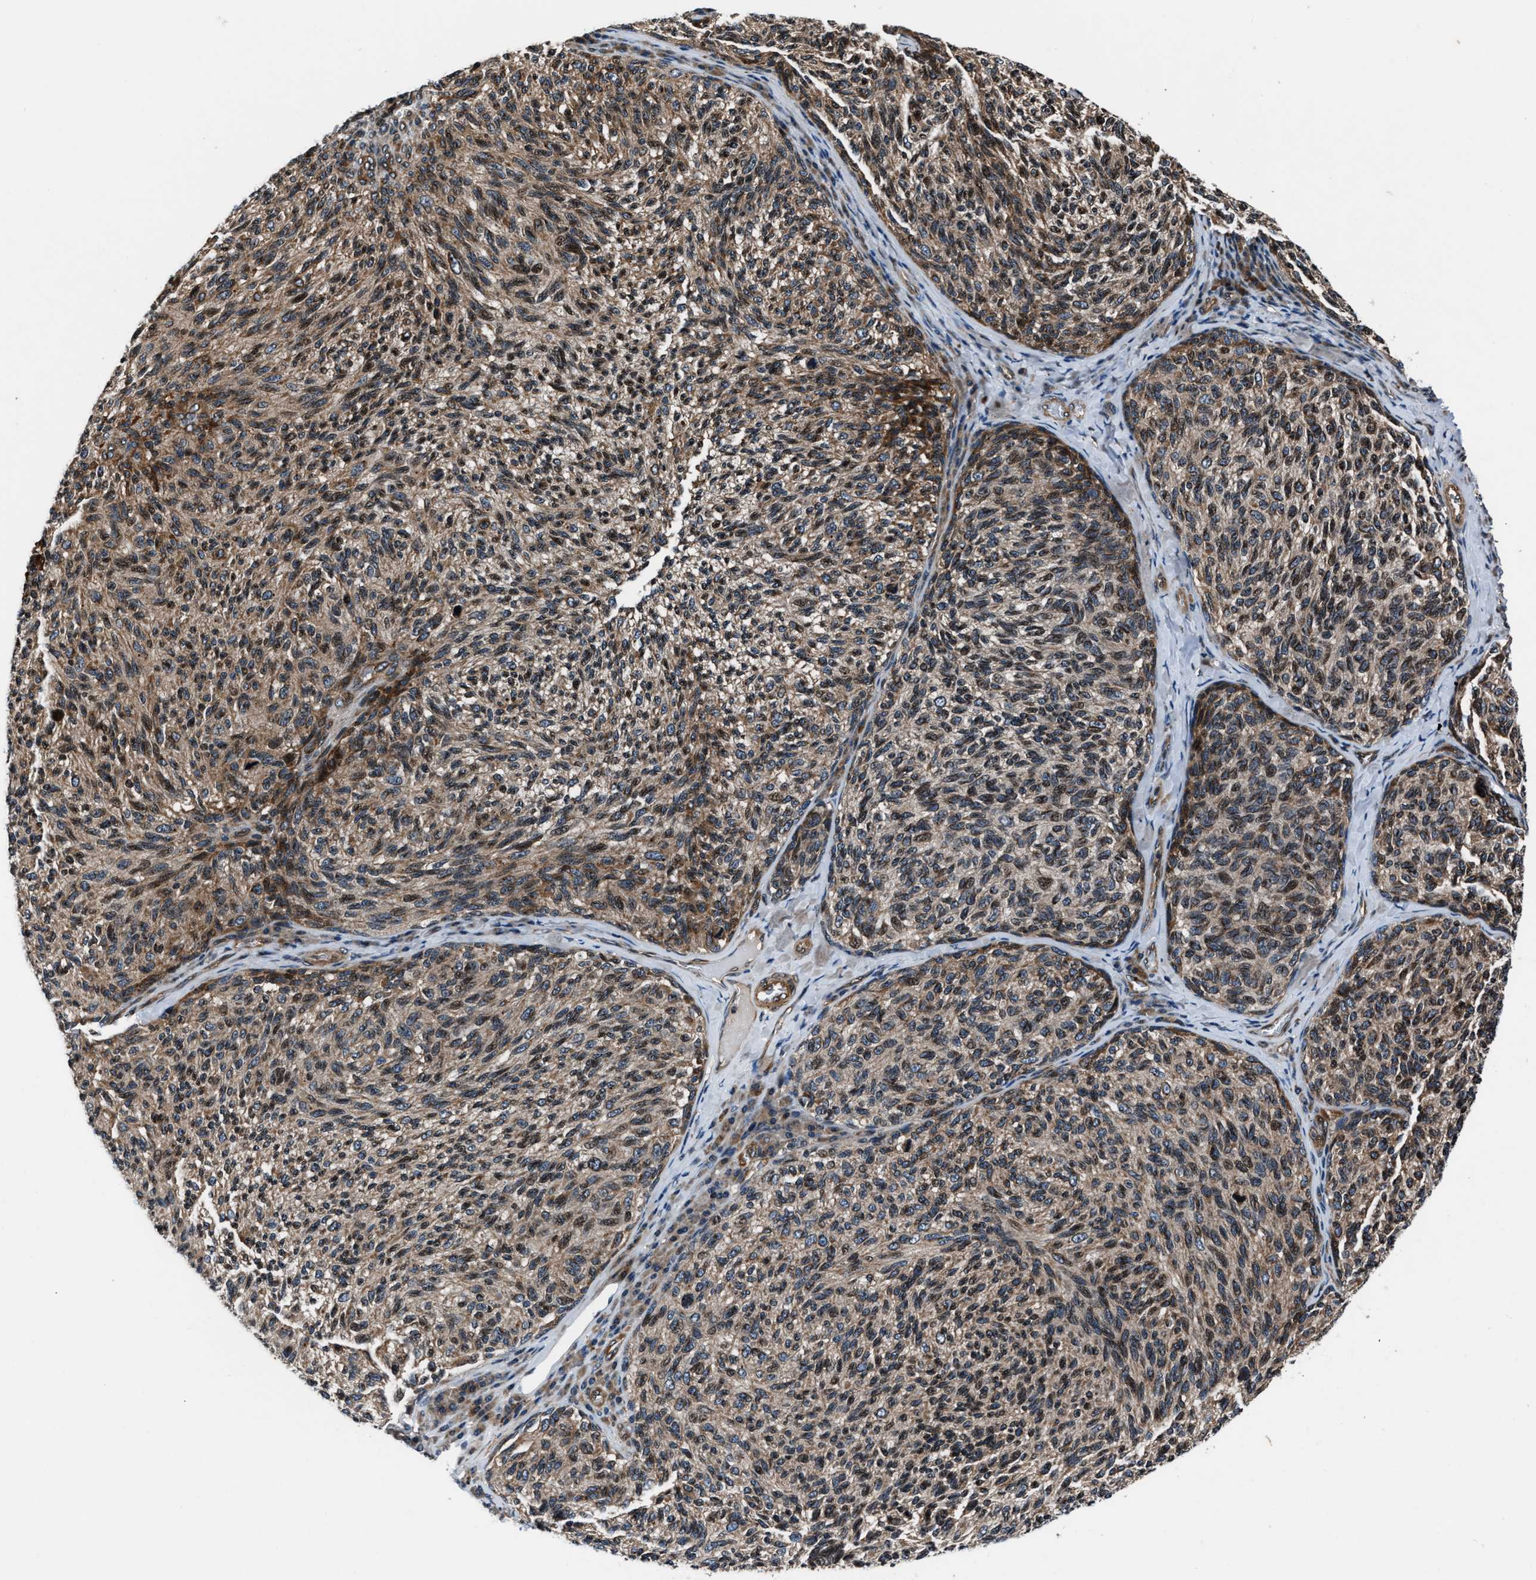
{"staining": {"intensity": "moderate", "quantity": ">75%", "location": "cytoplasmic/membranous,nuclear"}, "tissue": "melanoma", "cell_type": "Tumor cells", "image_type": "cancer", "snomed": [{"axis": "morphology", "description": "Malignant melanoma, NOS"}, {"axis": "topography", "description": "Skin"}], "caption": "This is an image of IHC staining of malignant melanoma, which shows moderate staining in the cytoplasmic/membranous and nuclear of tumor cells.", "gene": "DYNC2I1", "patient": {"sex": "female", "age": 73}}